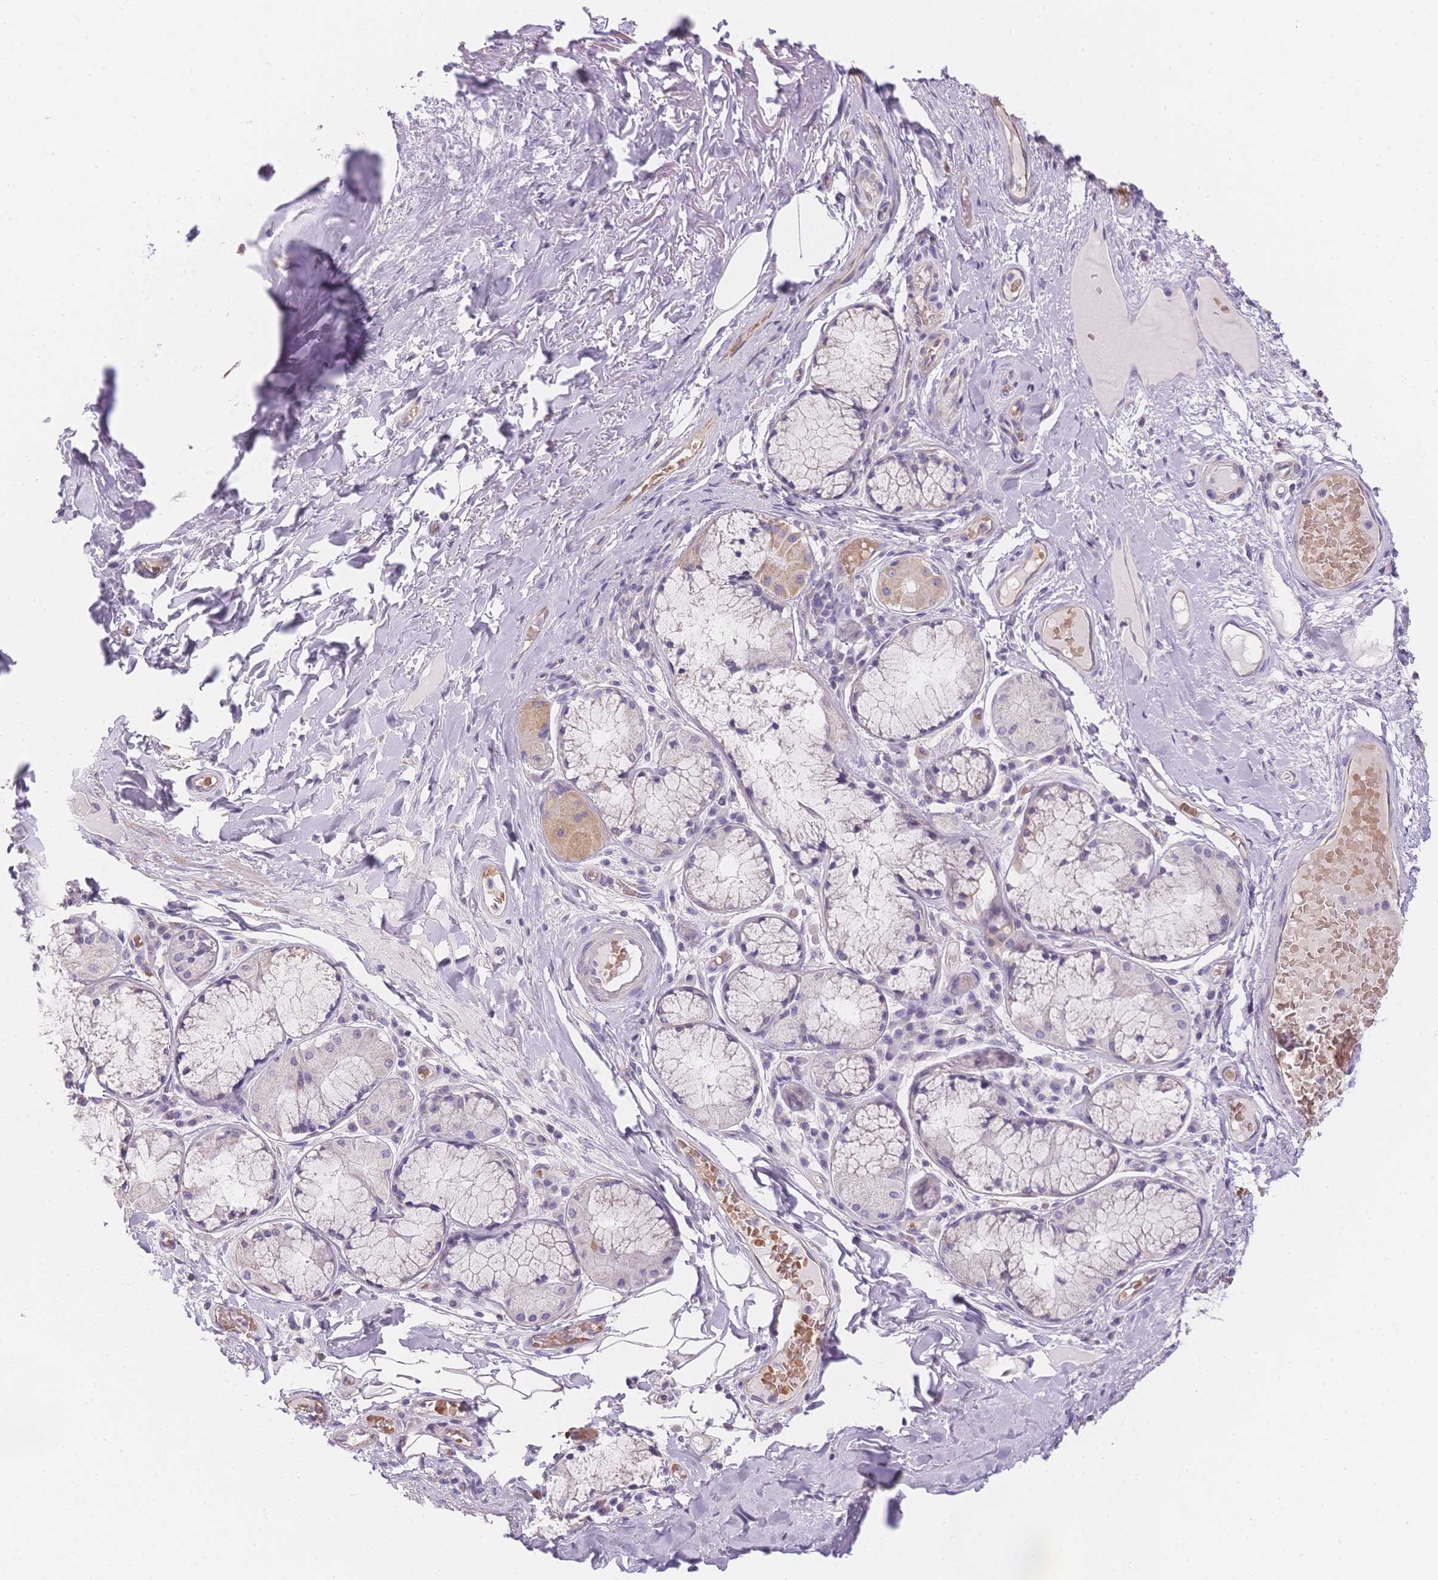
{"staining": {"intensity": "negative", "quantity": "none", "location": "none"}, "tissue": "adipose tissue", "cell_type": "Adipocytes", "image_type": "normal", "snomed": [{"axis": "morphology", "description": "Normal tissue, NOS"}, {"axis": "topography", "description": "Cartilage tissue"}, {"axis": "topography", "description": "Bronchus"}], "caption": "Adipocytes are negative for brown protein staining in normal adipose tissue.", "gene": "SMYD1", "patient": {"sex": "male", "age": 64}}